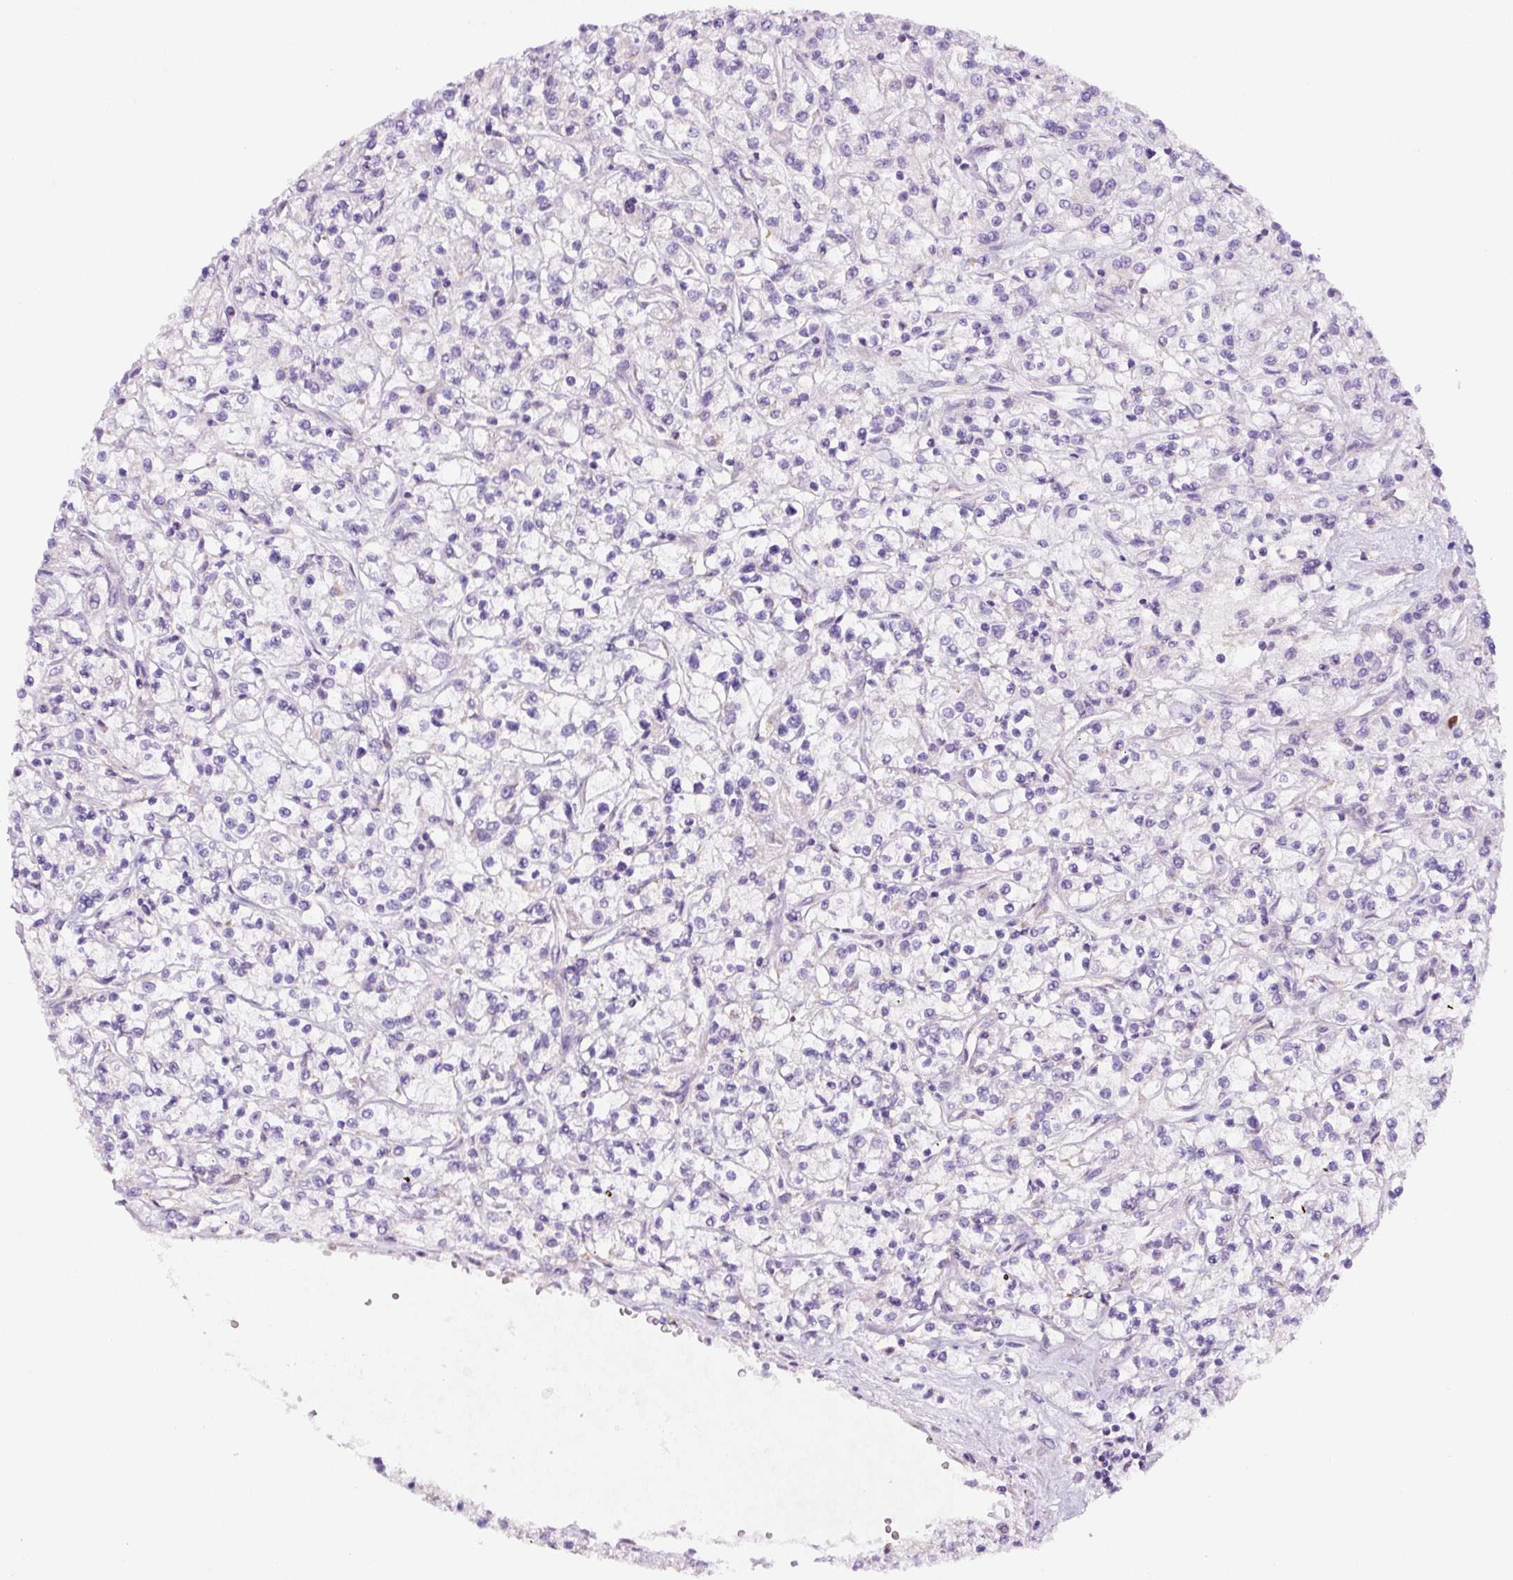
{"staining": {"intensity": "negative", "quantity": "none", "location": "none"}, "tissue": "renal cancer", "cell_type": "Tumor cells", "image_type": "cancer", "snomed": [{"axis": "morphology", "description": "Adenocarcinoma, NOS"}, {"axis": "topography", "description": "Kidney"}], "caption": "This histopathology image is of renal adenocarcinoma stained with IHC to label a protein in brown with the nuclei are counter-stained blue. There is no expression in tumor cells.", "gene": "DDOST", "patient": {"sex": "female", "age": 59}}